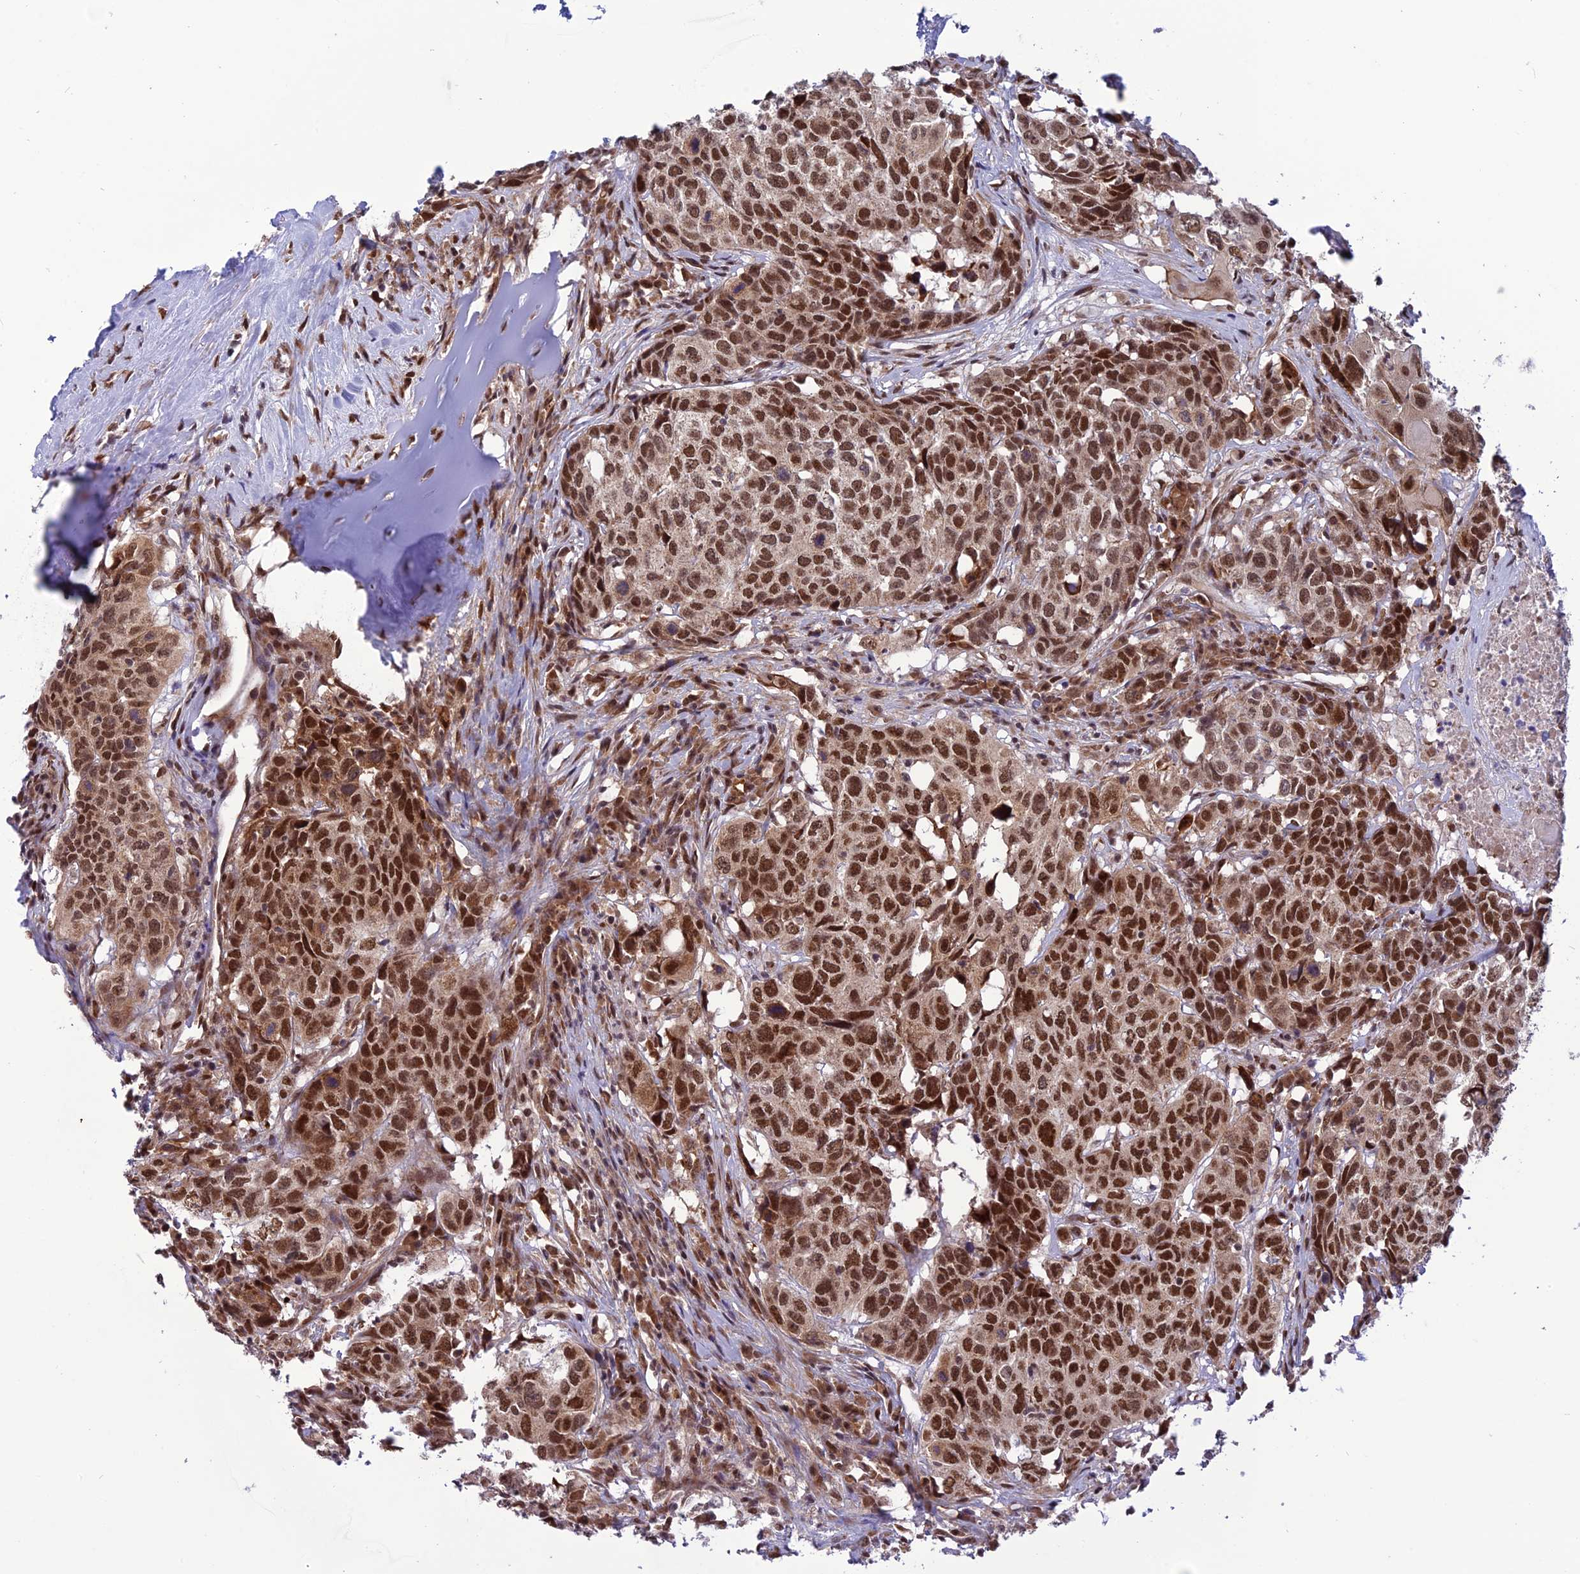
{"staining": {"intensity": "strong", "quantity": ">75%", "location": "nuclear"}, "tissue": "head and neck cancer", "cell_type": "Tumor cells", "image_type": "cancer", "snomed": [{"axis": "morphology", "description": "Squamous cell carcinoma, NOS"}, {"axis": "topography", "description": "Head-Neck"}], "caption": "Squamous cell carcinoma (head and neck) stained with a brown dye exhibits strong nuclear positive staining in approximately >75% of tumor cells.", "gene": "RTRAF", "patient": {"sex": "male", "age": 66}}